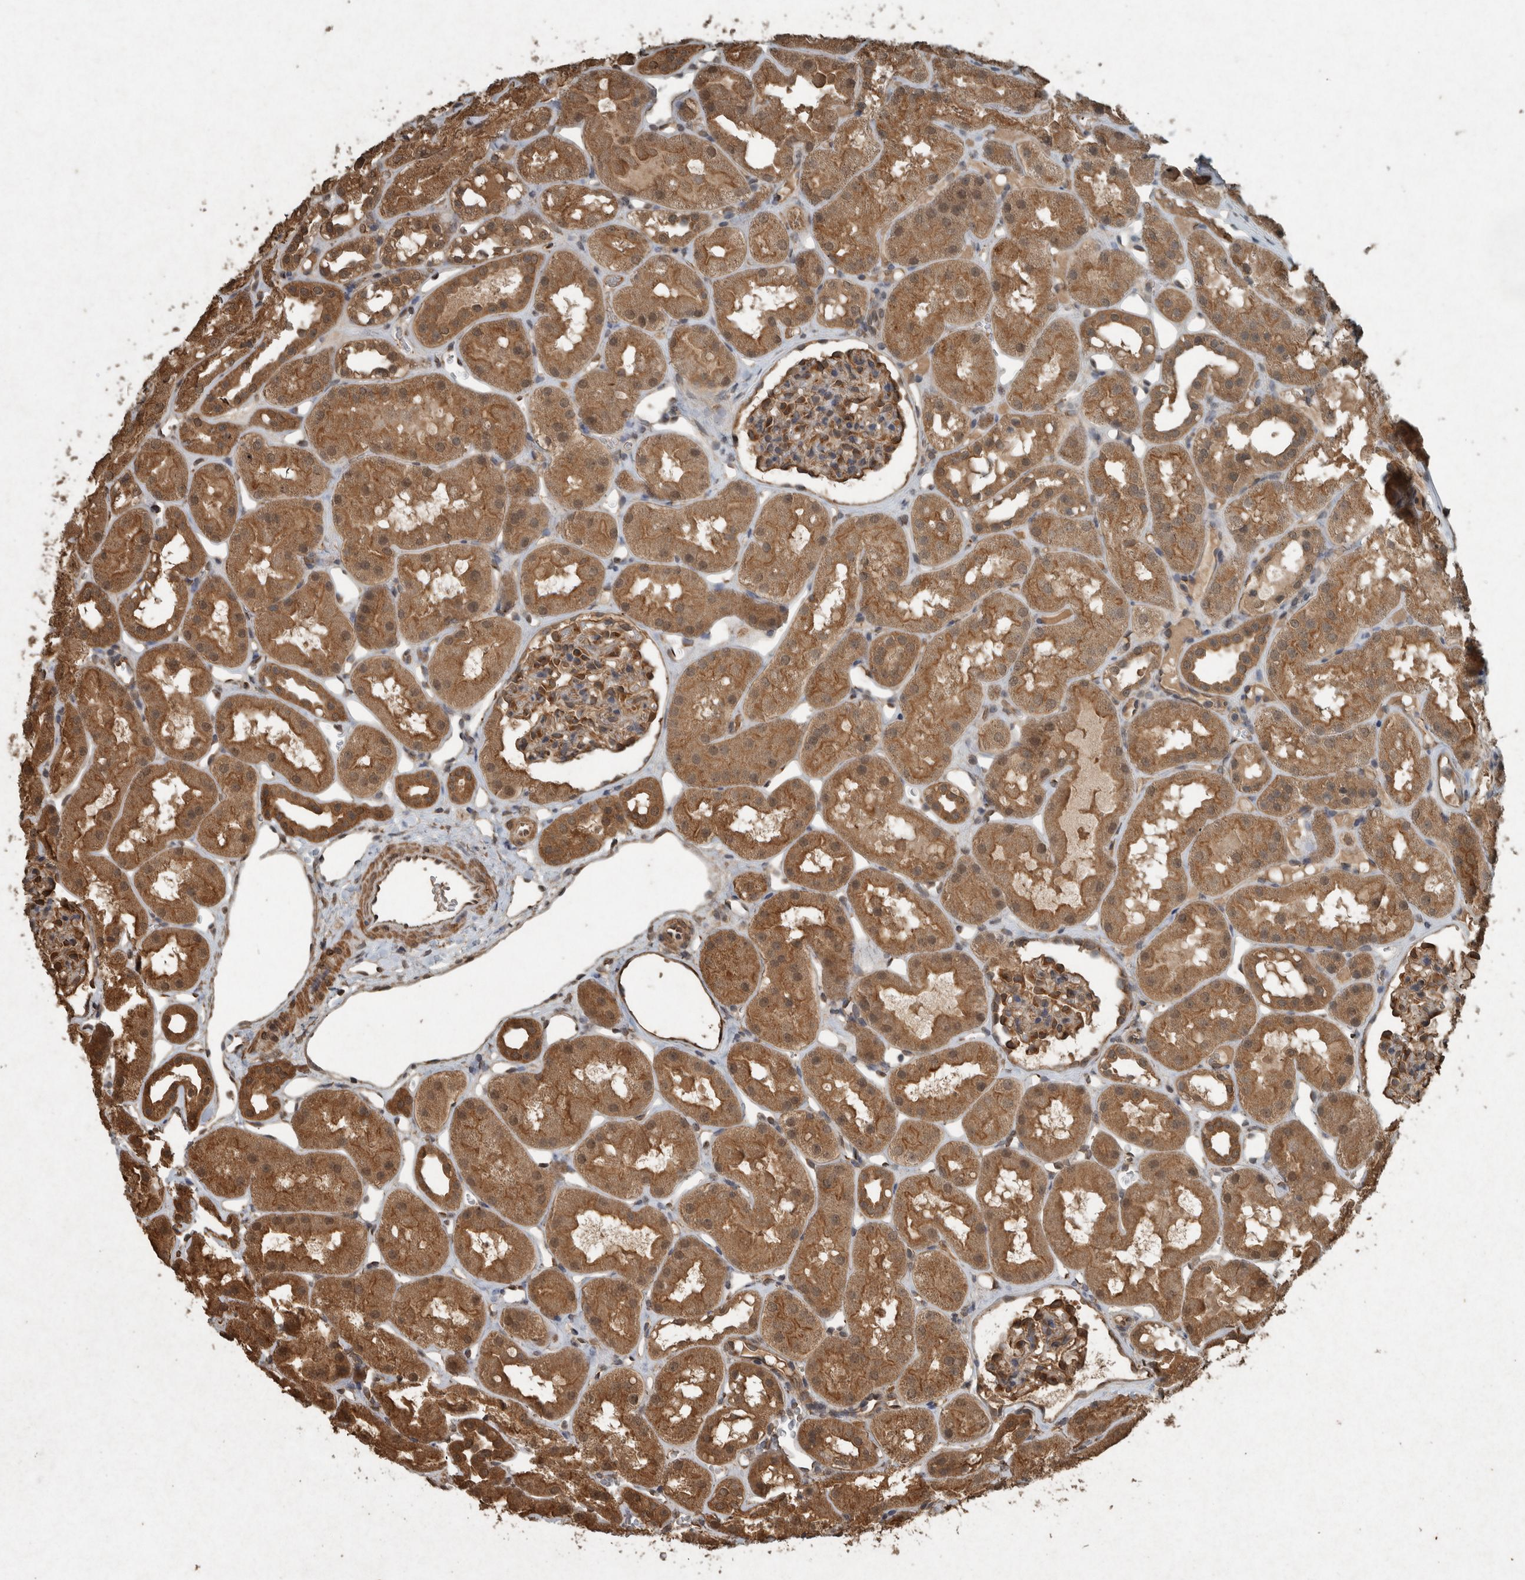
{"staining": {"intensity": "moderate", "quantity": "25%-75%", "location": "cytoplasmic/membranous,nuclear"}, "tissue": "kidney", "cell_type": "Cells in glomeruli", "image_type": "normal", "snomed": [{"axis": "morphology", "description": "Normal tissue, NOS"}, {"axis": "topography", "description": "Kidney"}], "caption": "The photomicrograph shows staining of normal kidney, revealing moderate cytoplasmic/membranous,nuclear protein staining (brown color) within cells in glomeruli. (DAB IHC, brown staining for protein, blue staining for nuclei).", "gene": "ARHGEF12", "patient": {"sex": "male", "age": 16}}